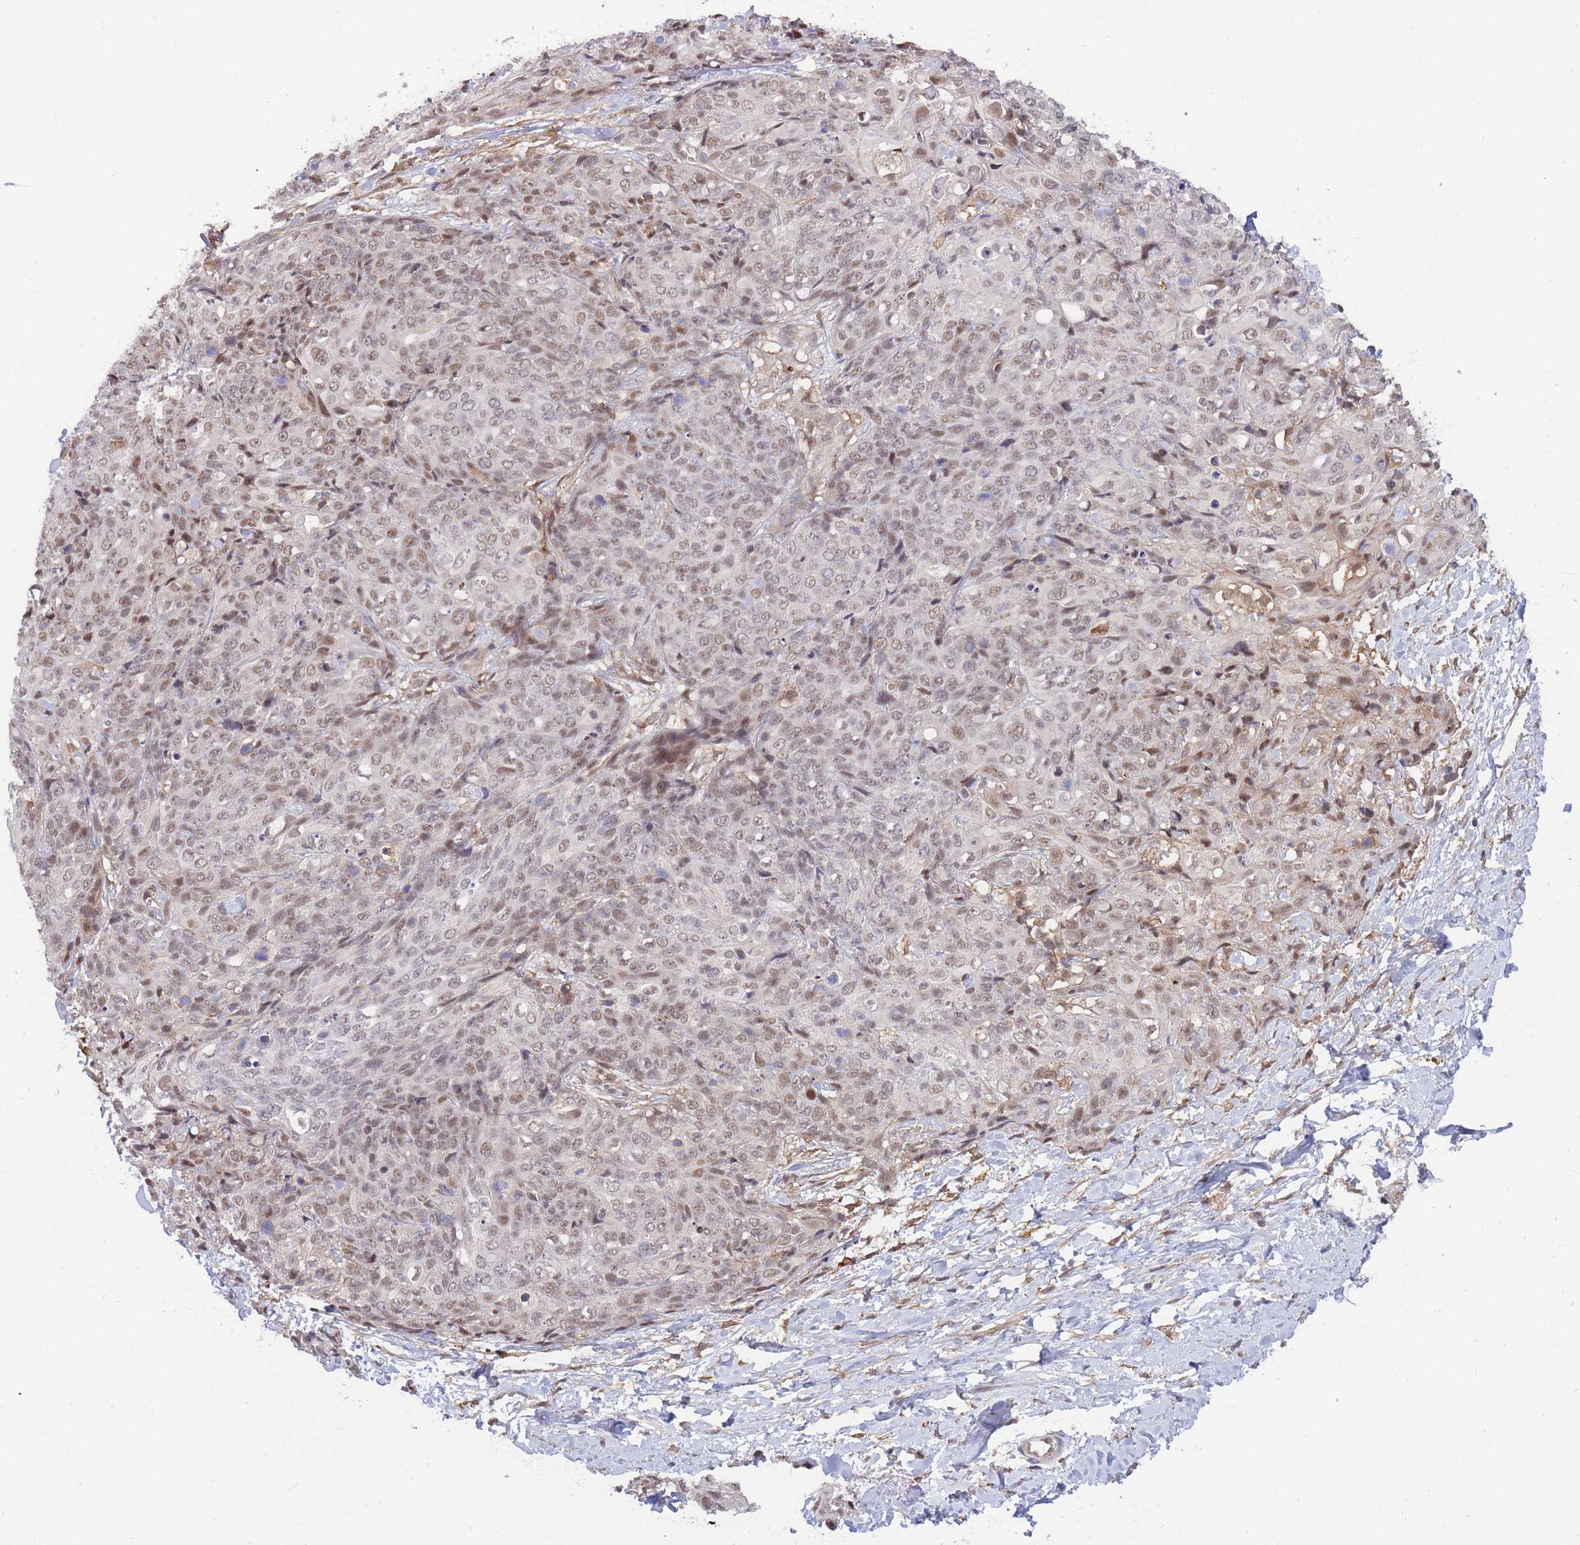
{"staining": {"intensity": "weak", "quantity": ">75%", "location": "nuclear"}, "tissue": "skin cancer", "cell_type": "Tumor cells", "image_type": "cancer", "snomed": [{"axis": "morphology", "description": "Squamous cell carcinoma, NOS"}, {"axis": "topography", "description": "Skin"}, {"axis": "topography", "description": "Vulva"}], "caption": "Protein expression analysis of skin cancer (squamous cell carcinoma) displays weak nuclear staining in about >75% of tumor cells. (DAB = brown stain, brightfield microscopy at high magnification).", "gene": "BOD1L1", "patient": {"sex": "female", "age": 85}}